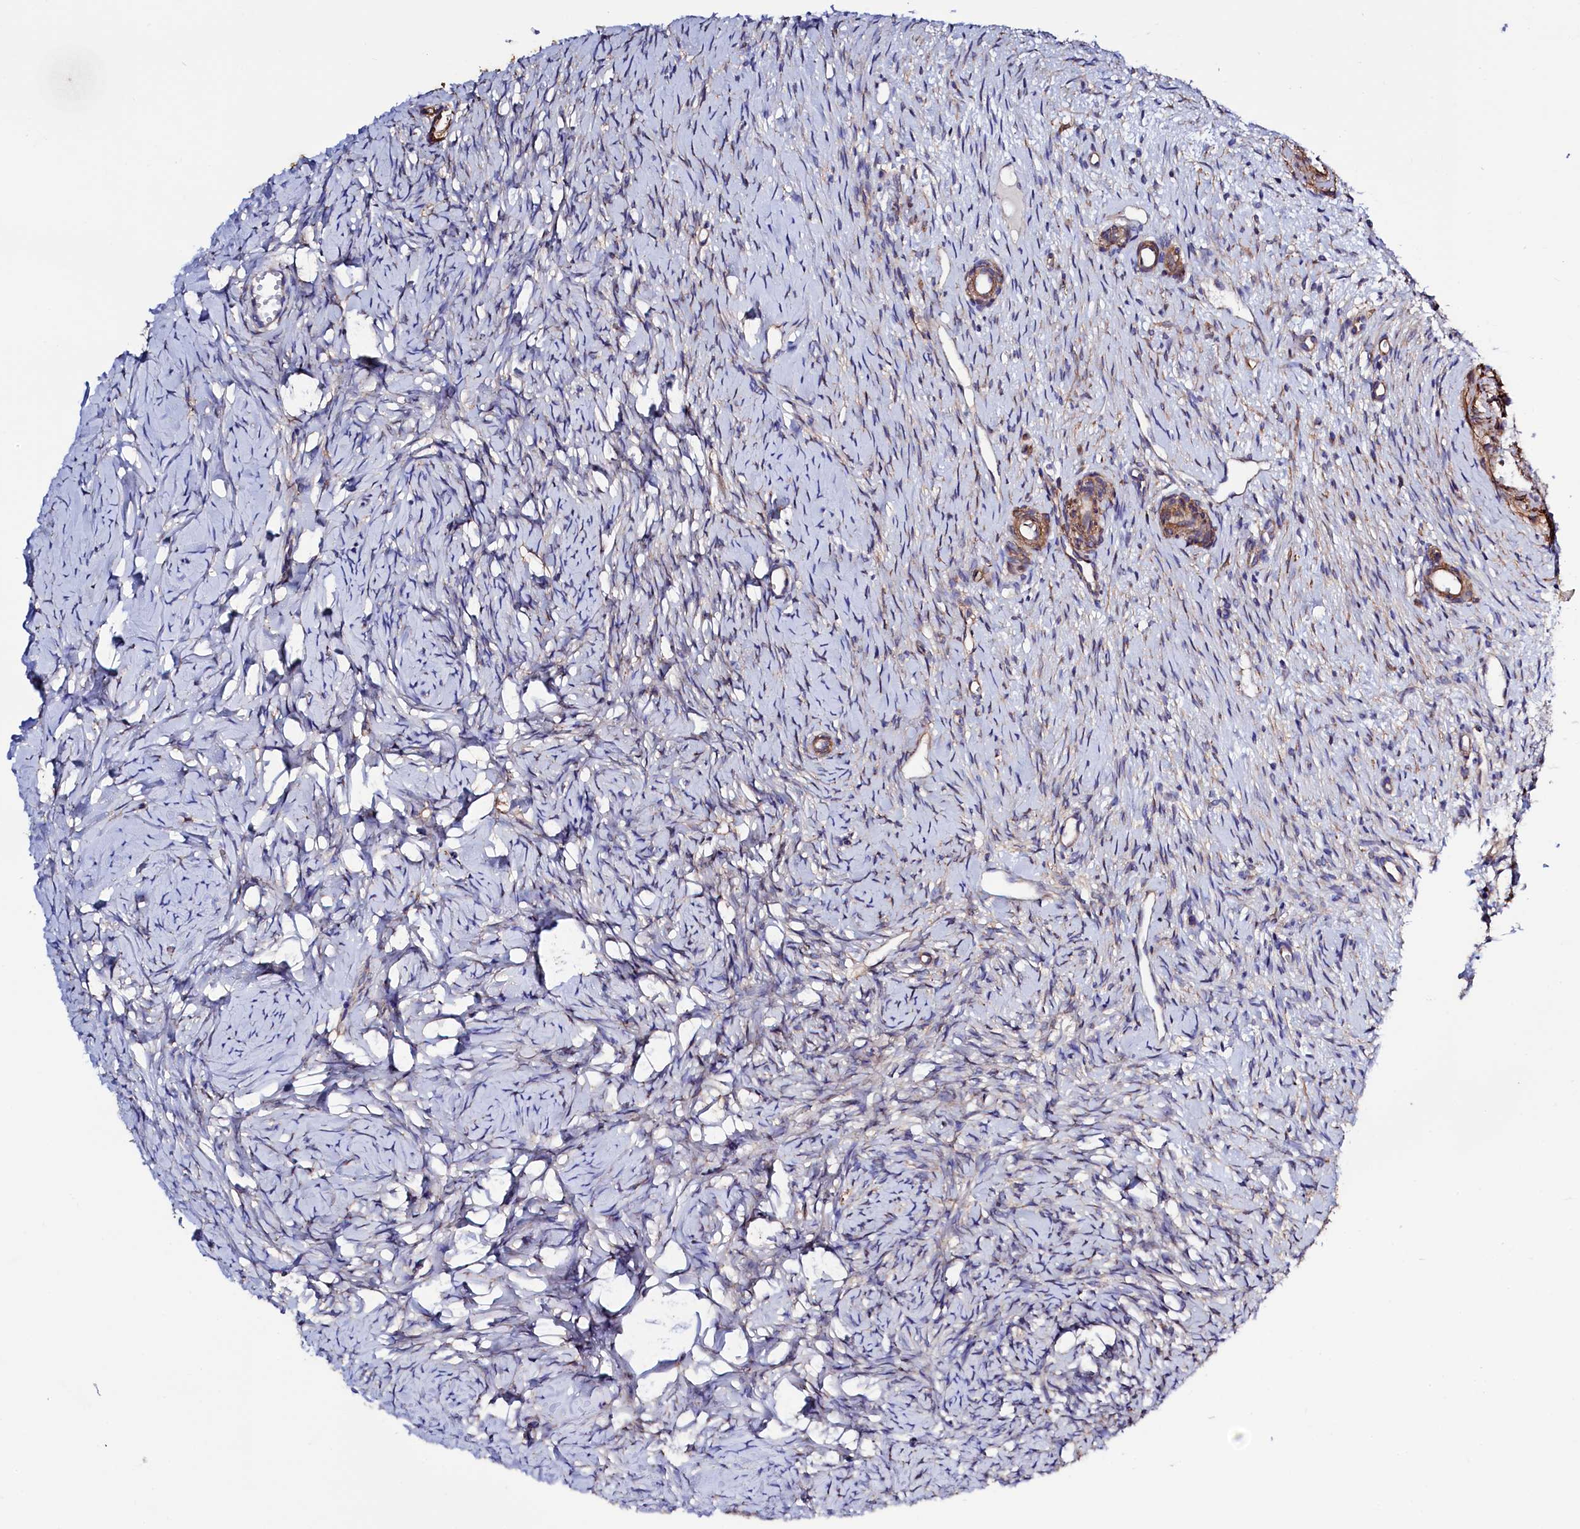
{"staining": {"intensity": "weak", "quantity": "<25%", "location": "cytoplasmic/membranous"}, "tissue": "ovary", "cell_type": "Ovarian stroma cells", "image_type": "normal", "snomed": [{"axis": "morphology", "description": "Normal tissue, NOS"}, {"axis": "topography", "description": "Ovary"}], "caption": "High power microscopy histopathology image of an IHC histopathology image of unremarkable ovary, revealing no significant expression in ovarian stroma cells.", "gene": "STAMBPL1", "patient": {"sex": "female", "age": 51}}